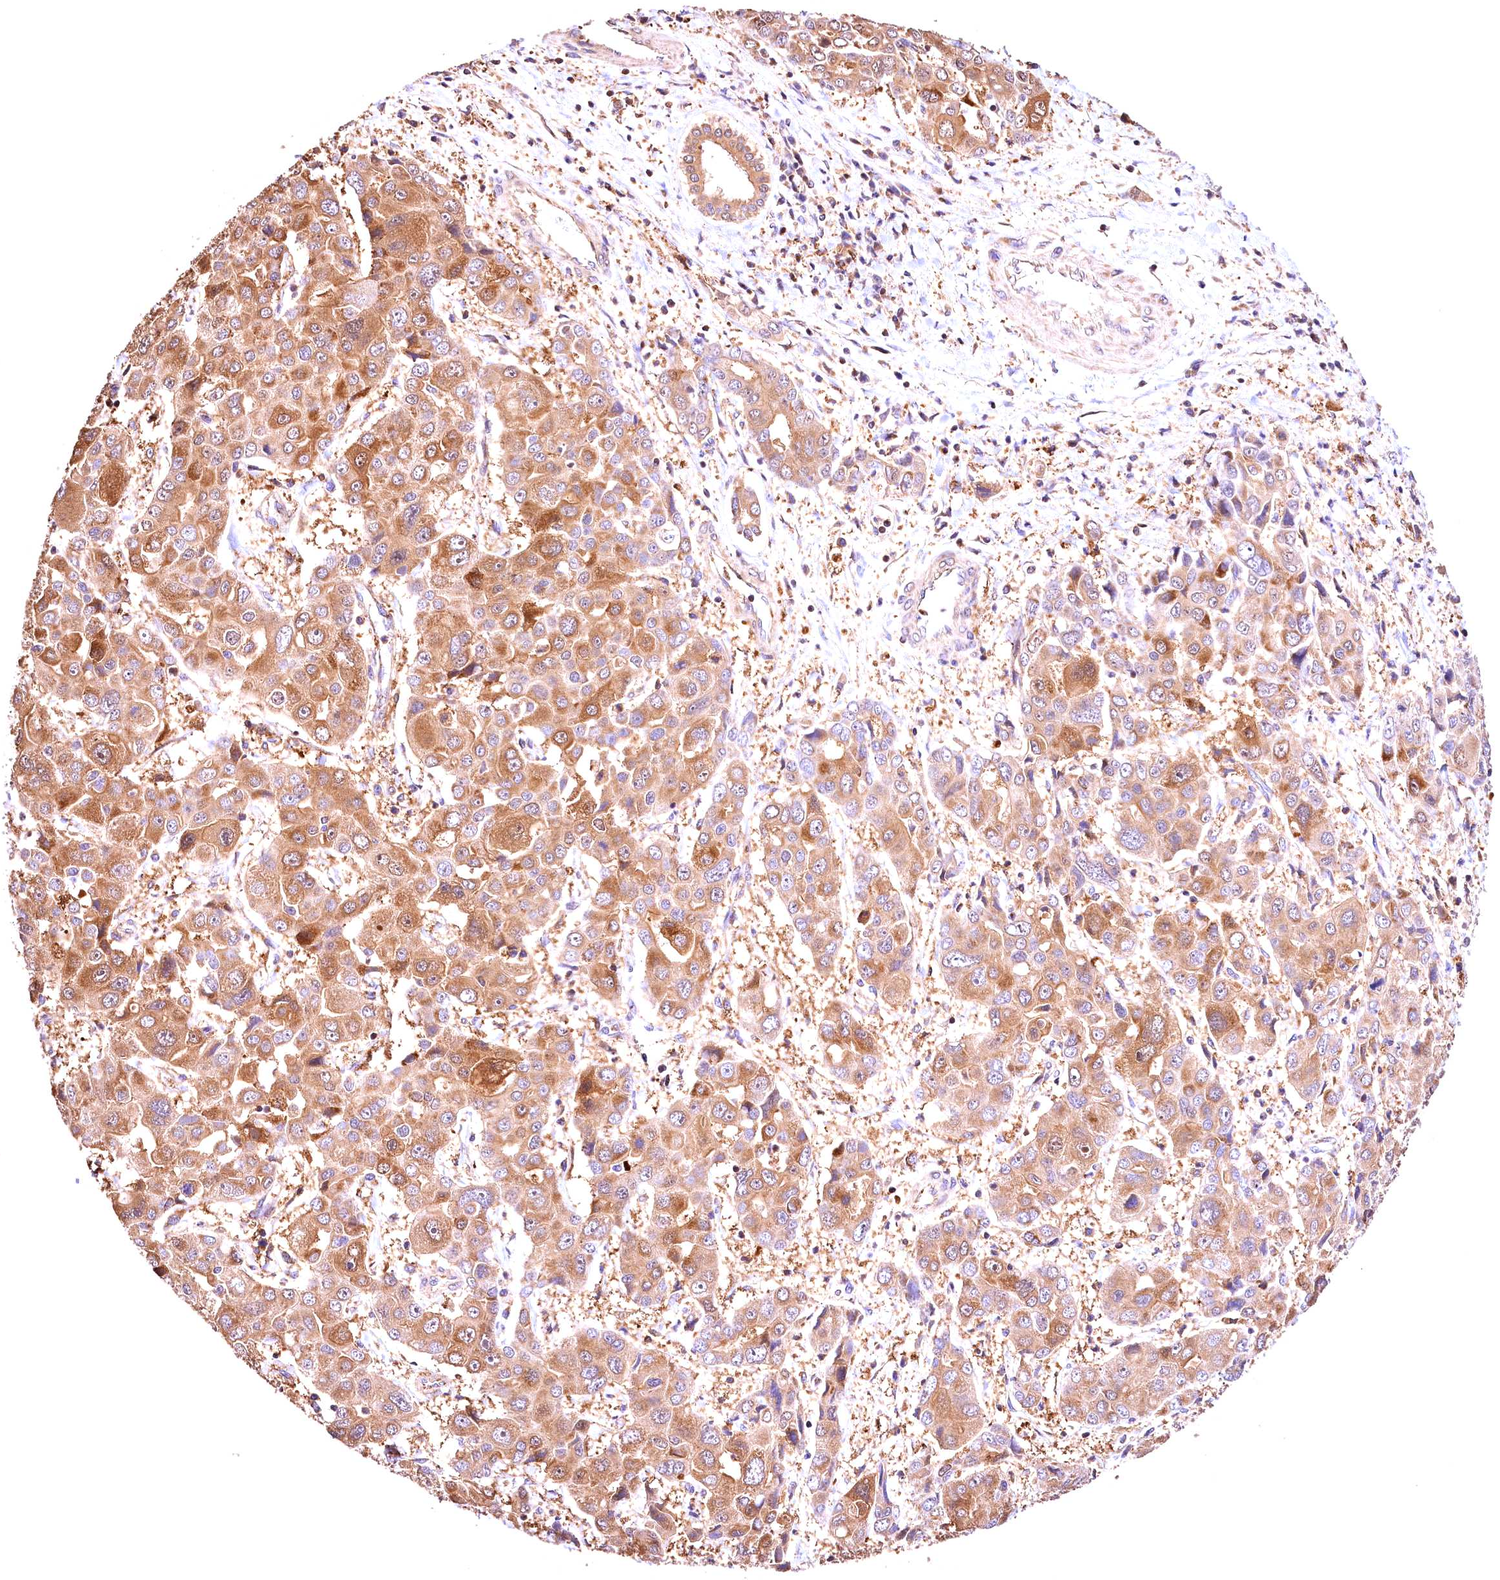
{"staining": {"intensity": "moderate", "quantity": ">75%", "location": "cytoplasmic/membranous"}, "tissue": "liver cancer", "cell_type": "Tumor cells", "image_type": "cancer", "snomed": [{"axis": "morphology", "description": "Cholangiocarcinoma"}, {"axis": "topography", "description": "Liver"}], "caption": "Immunohistochemical staining of human liver cholangiocarcinoma exhibits medium levels of moderate cytoplasmic/membranous positivity in about >75% of tumor cells.", "gene": "KPTN", "patient": {"sex": "male", "age": 67}}